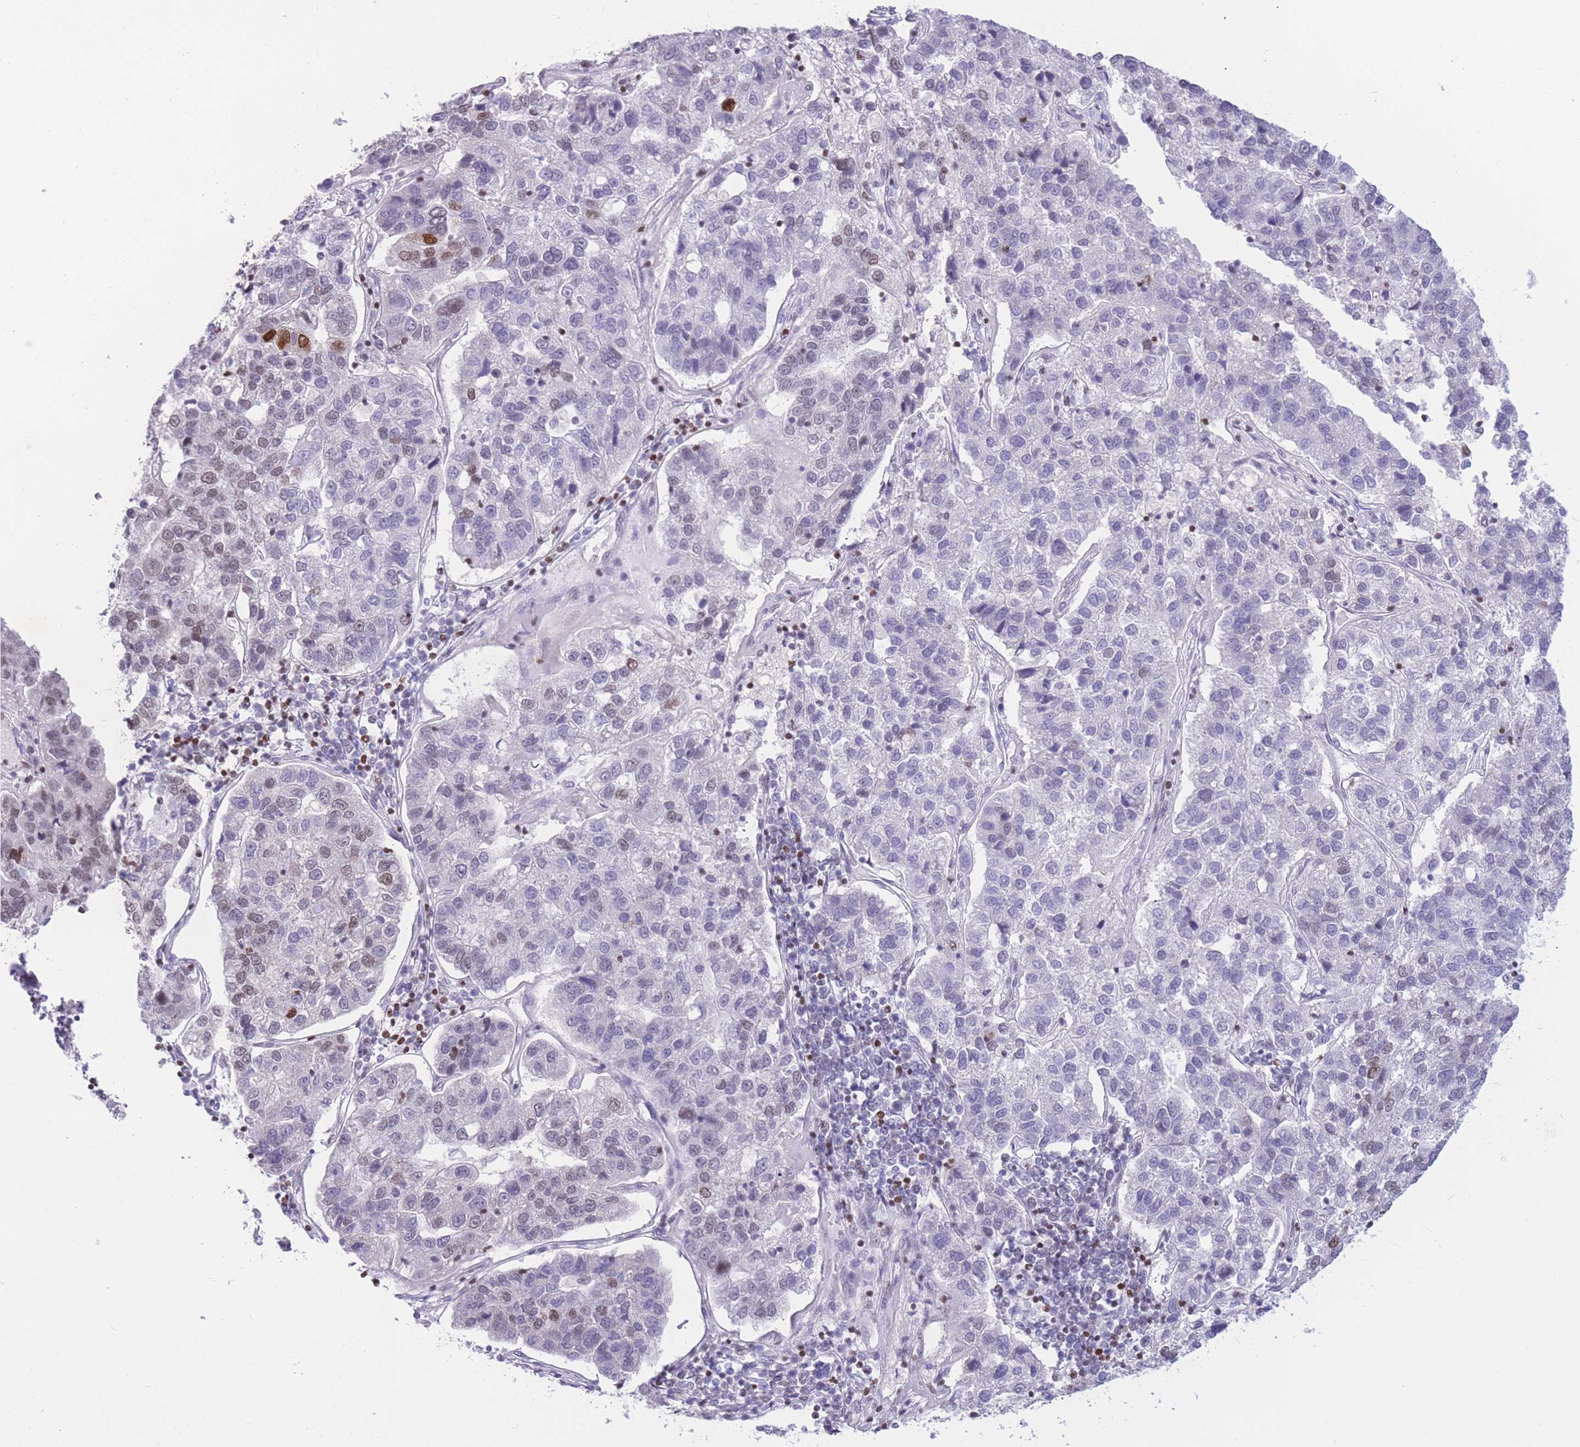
{"staining": {"intensity": "moderate", "quantity": "<25%", "location": "nuclear"}, "tissue": "pancreatic cancer", "cell_type": "Tumor cells", "image_type": "cancer", "snomed": [{"axis": "morphology", "description": "Adenocarcinoma, NOS"}, {"axis": "topography", "description": "Pancreas"}], "caption": "Tumor cells demonstrate moderate nuclear expression in about <25% of cells in pancreatic cancer (adenocarcinoma). Immunohistochemistry stains the protein in brown and the nuclei are stained blue.", "gene": "HMGN1", "patient": {"sex": "female", "age": 61}}